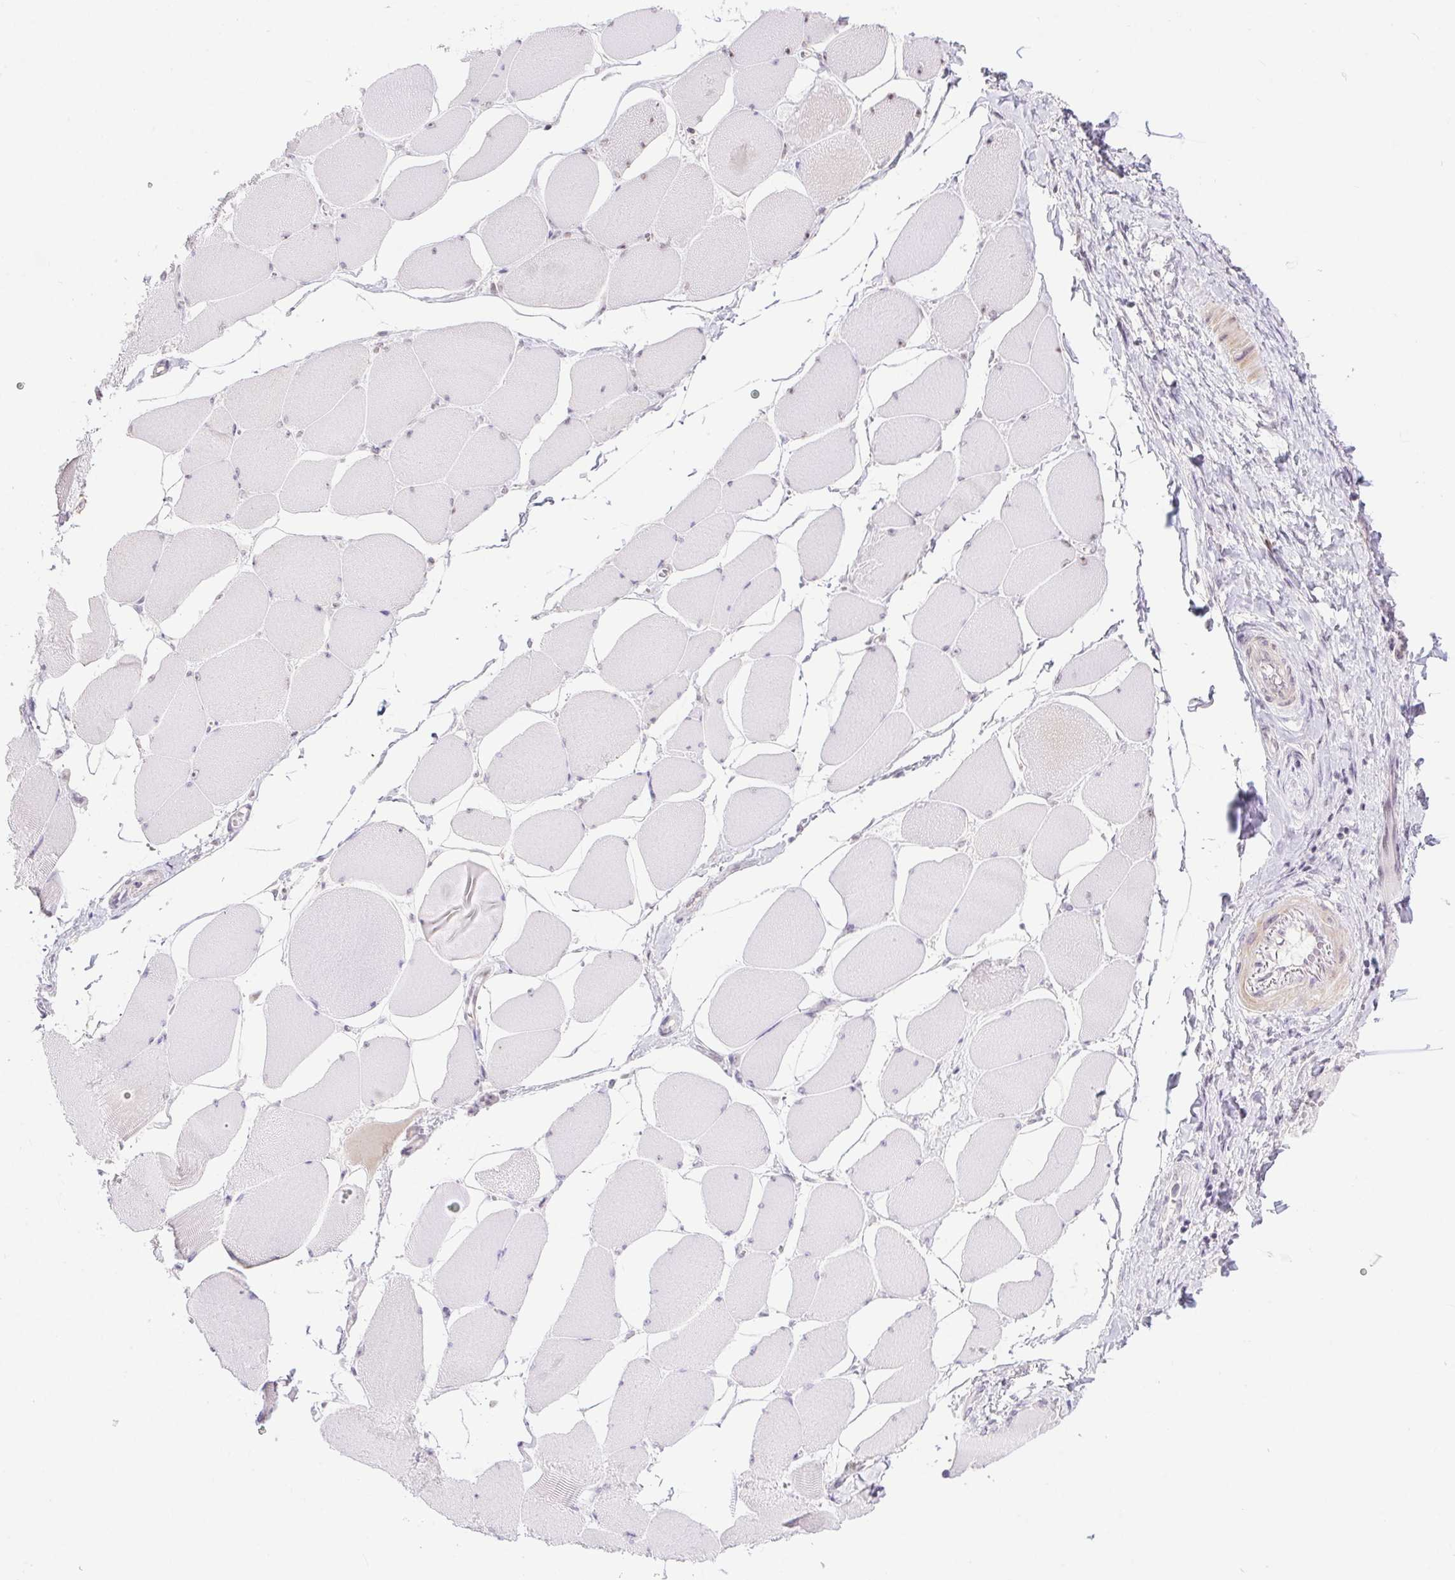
{"staining": {"intensity": "weak", "quantity": "25%-75%", "location": "cytoplasmic/membranous,nuclear"}, "tissue": "skeletal muscle", "cell_type": "Myocytes", "image_type": "normal", "snomed": [{"axis": "morphology", "description": "Normal tissue, NOS"}, {"axis": "topography", "description": "Skeletal muscle"}], "caption": "Immunohistochemical staining of benign human skeletal muscle displays weak cytoplasmic/membranous,nuclear protein expression in approximately 25%-75% of myocytes. (DAB IHC with brightfield microscopy, high magnification).", "gene": "DDX17", "patient": {"sex": "female", "age": 75}}